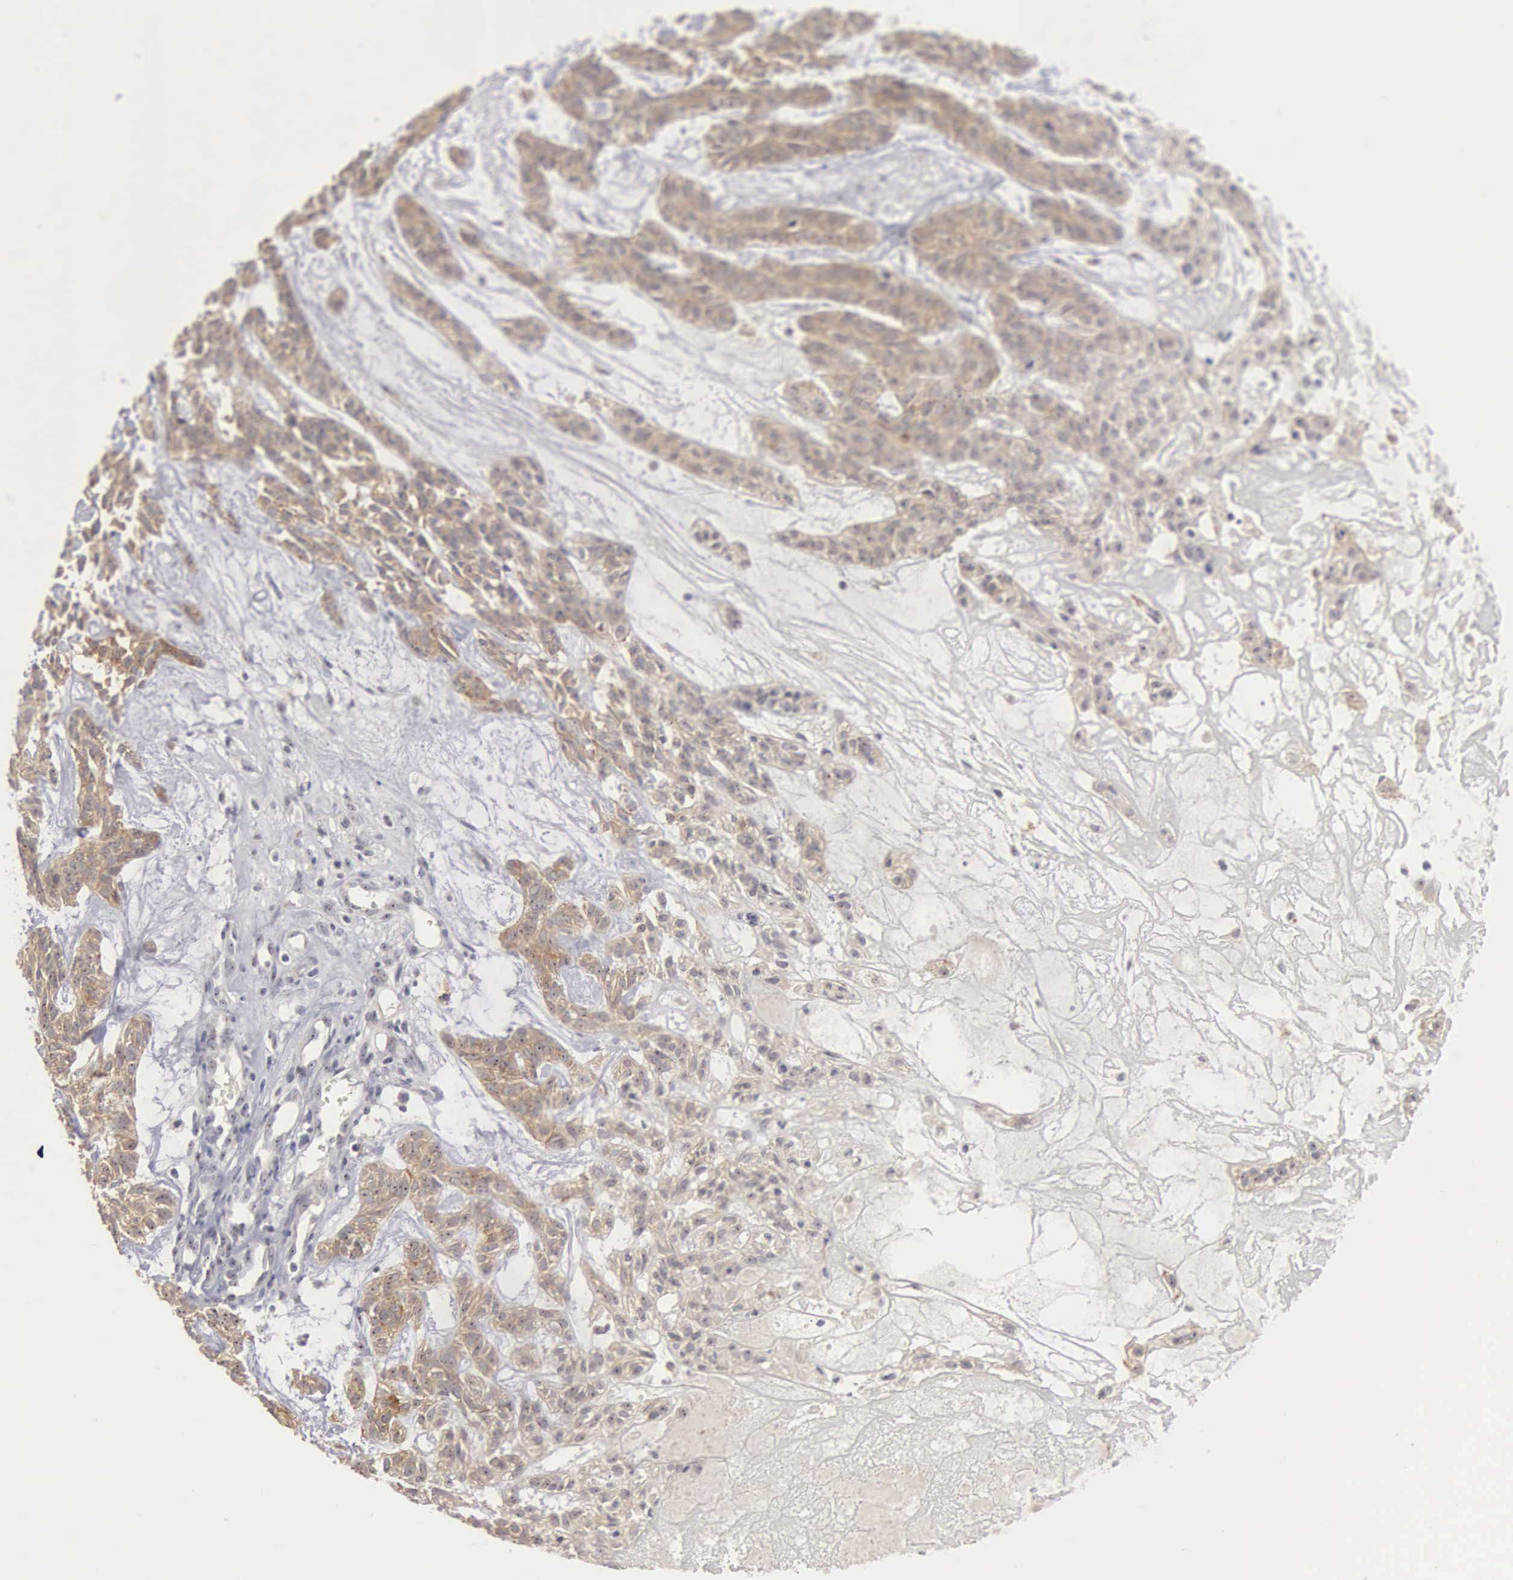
{"staining": {"intensity": "weak", "quantity": ">75%", "location": "cytoplasmic/membranous,nuclear"}, "tissue": "skin cancer", "cell_type": "Tumor cells", "image_type": "cancer", "snomed": [{"axis": "morphology", "description": "Basal cell carcinoma"}, {"axis": "topography", "description": "Skin"}], "caption": "Protein staining exhibits weak cytoplasmic/membranous and nuclear positivity in approximately >75% of tumor cells in skin basal cell carcinoma.", "gene": "AMN", "patient": {"sex": "male", "age": 75}}